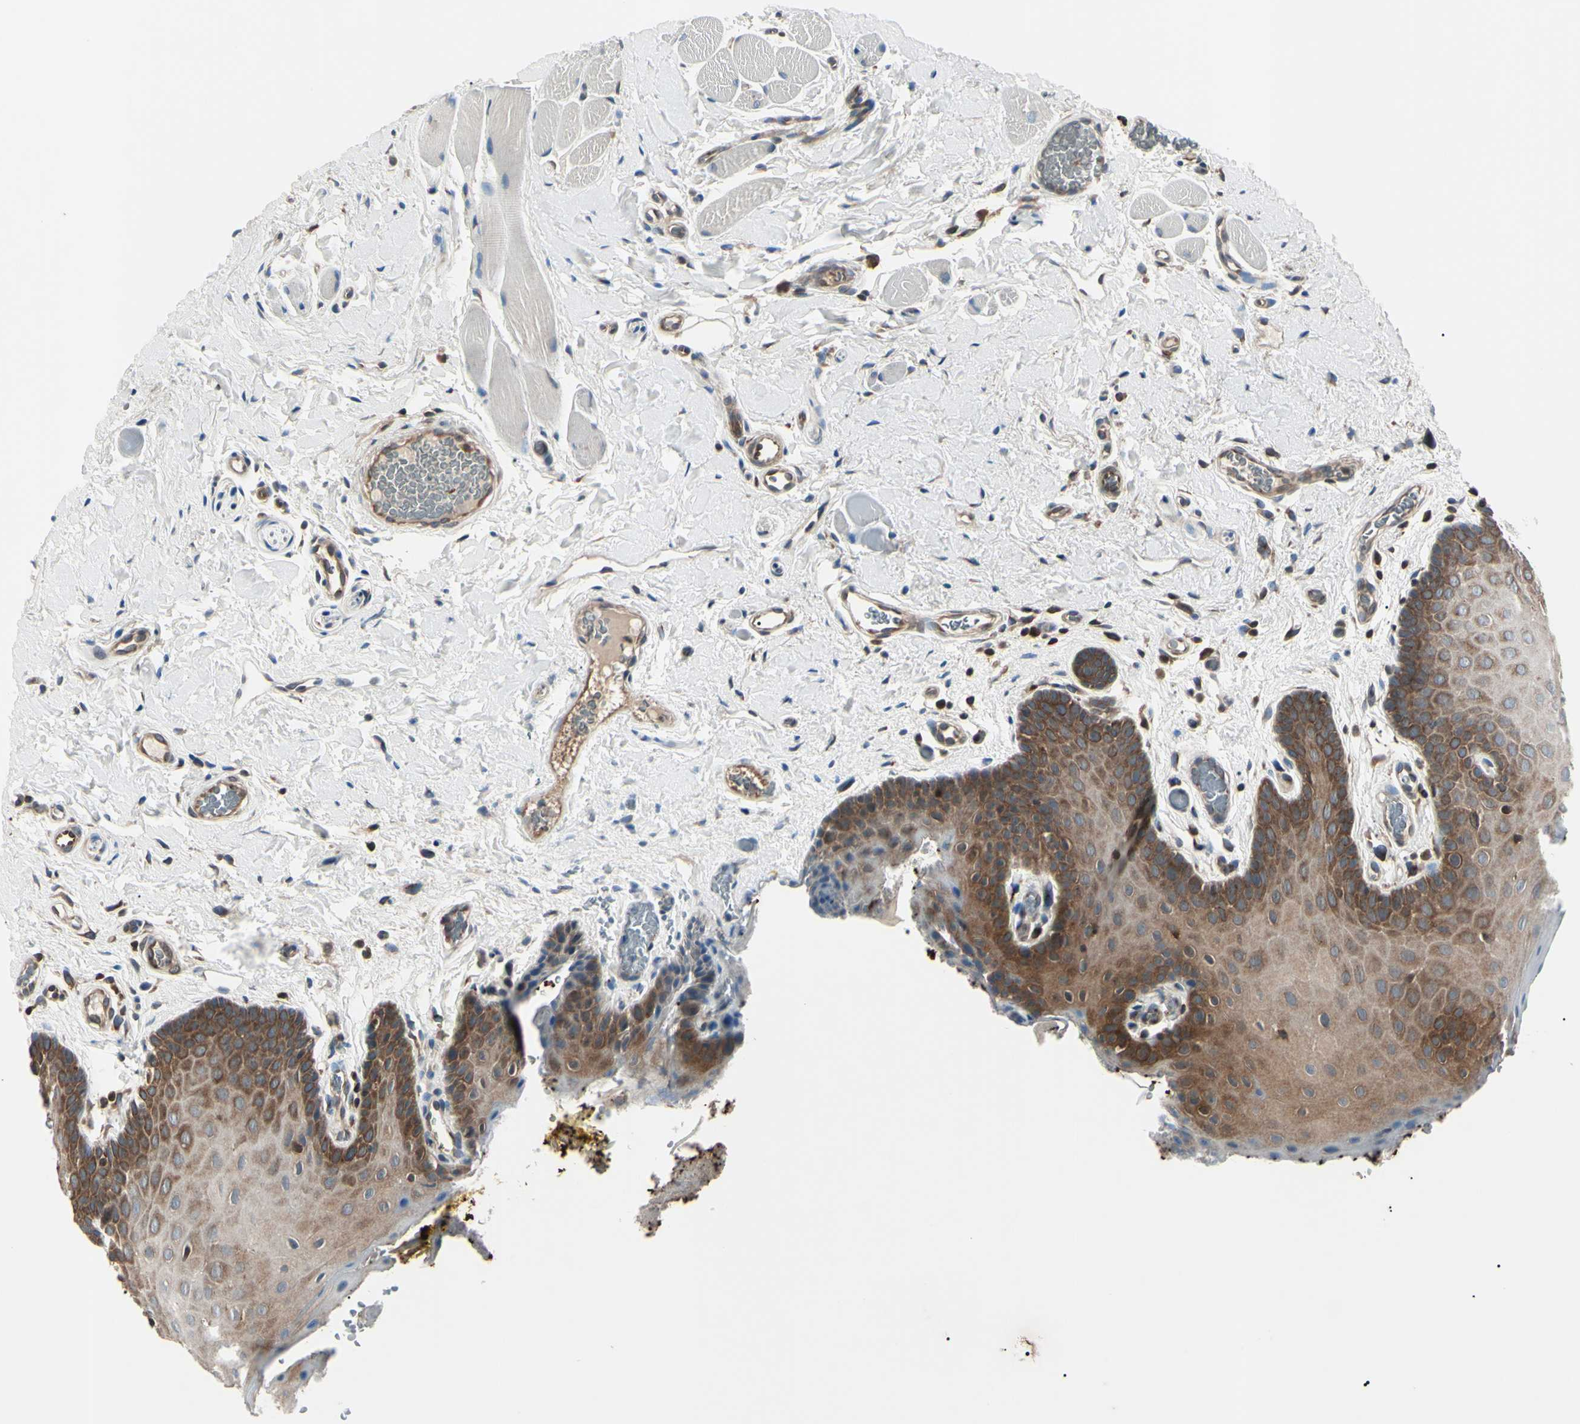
{"staining": {"intensity": "strong", "quantity": "25%-75%", "location": "cytoplasmic/membranous"}, "tissue": "oral mucosa", "cell_type": "Squamous epithelial cells", "image_type": "normal", "snomed": [{"axis": "morphology", "description": "Normal tissue, NOS"}, {"axis": "topography", "description": "Oral tissue"}], "caption": "Benign oral mucosa exhibits strong cytoplasmic/membranous staining in approximately 25%-75% of squamous epithelial cells, visualized by immunohistochemistry. (IHC, brightfield microscopy, high magnification).", "gene": "MAPRE1", "patient": {"sex": "male", "age": 54}}